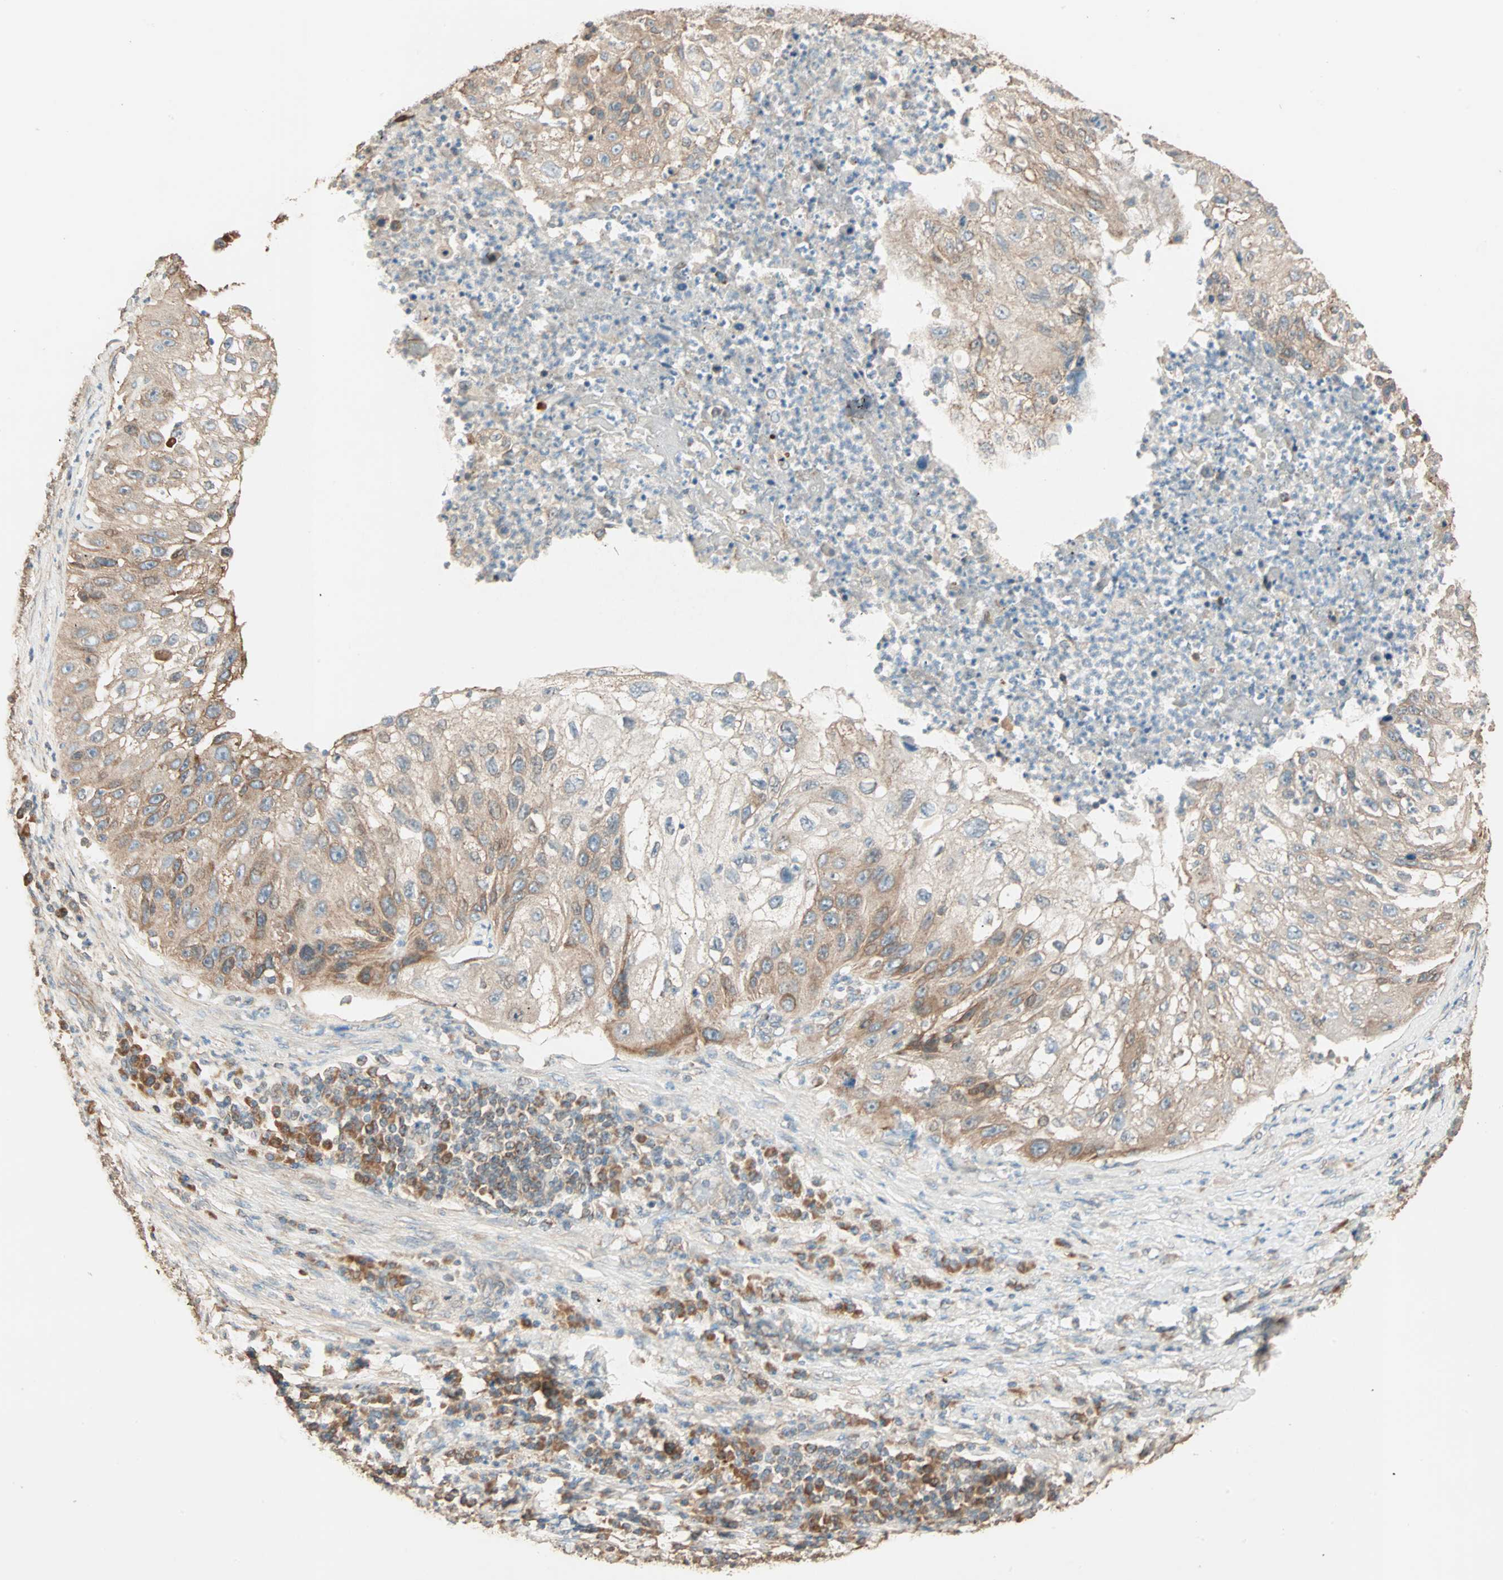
{"staining": {"intensity": "moderate", "quantity": "<25%", "location": "cytoplasmic/membranous"}, "tissue": "lung cancer", "cell_type": "Tumor cells", "image_type": "cancer", "snomed": [{"axis": "morphology", "description": "Inflammation, NOS"}, {"axis": "morphology", "description": "Squamous cell carcinoma, NOS"}, {"axis": "topography", "description": "Lymph node"}, {"axis": "topography", "description": "Soft tissue"}, {"axis": "topography", "description": "Lung"}], "caption": "Moderate cytoplasmic/membranous positivity is present in about <25% of tumor cells in lung cancer.", "gene": "EIF4G2", "patient": {"sex": "male", "age": 66}}